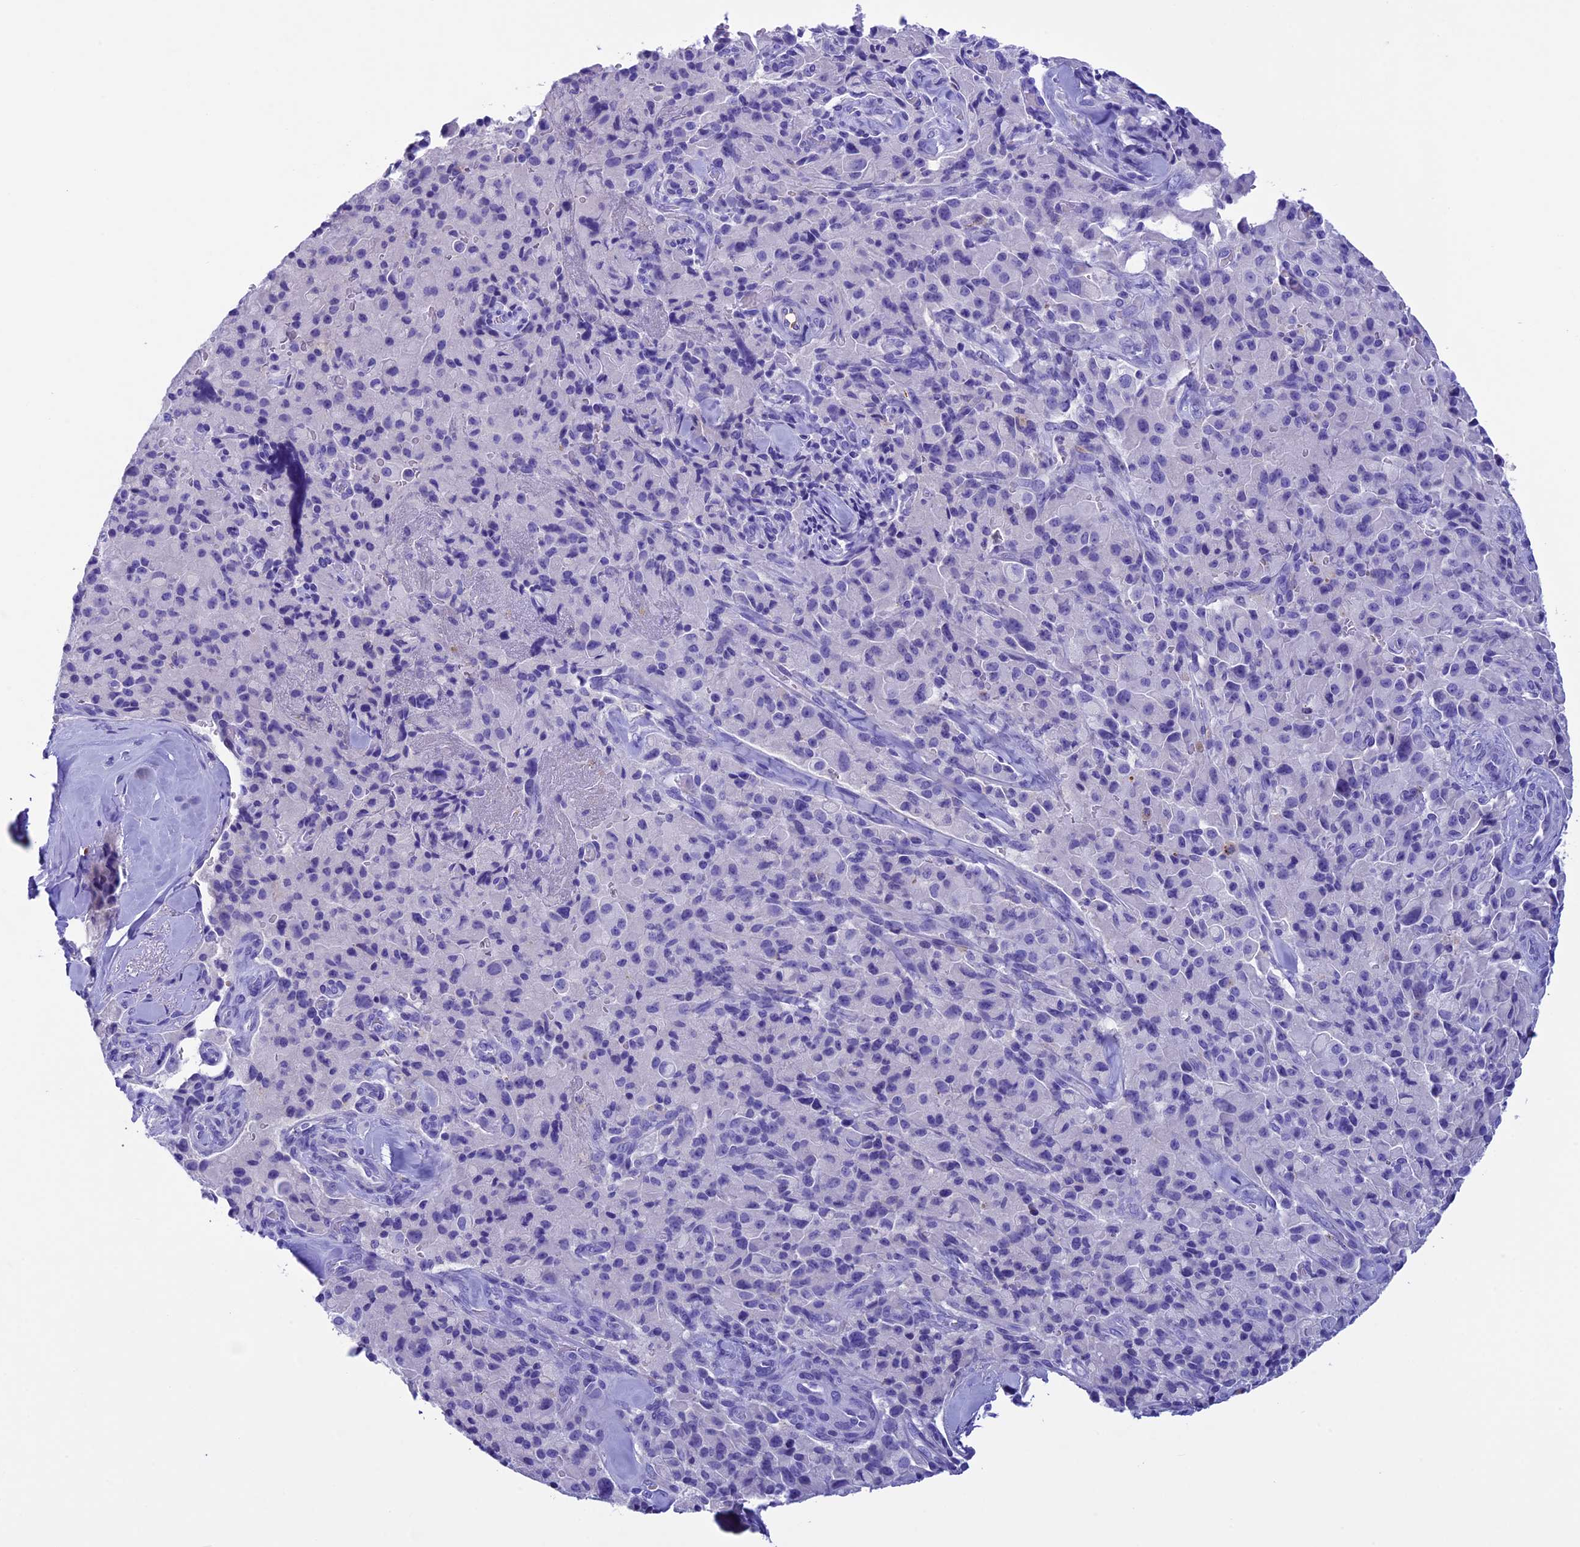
{"staining": {"intensity": "negative", "quantity": "none", "location": "none"}, "tissue": "pancreatic cancer", "cell_type": "Tumor cells", "image_type": "cancer", "snomed": [{"axis": "morphology", "description": "Adenocarcinoma, NOS"}, {"axis": "topography", "description": "Pancreas"}], "caption": "Histopathology image shows no significant protein staining in tumor cells of pancreatic cancer.", "gene": "IGSF6", "patient": {"sex": "male", "age": 65}}